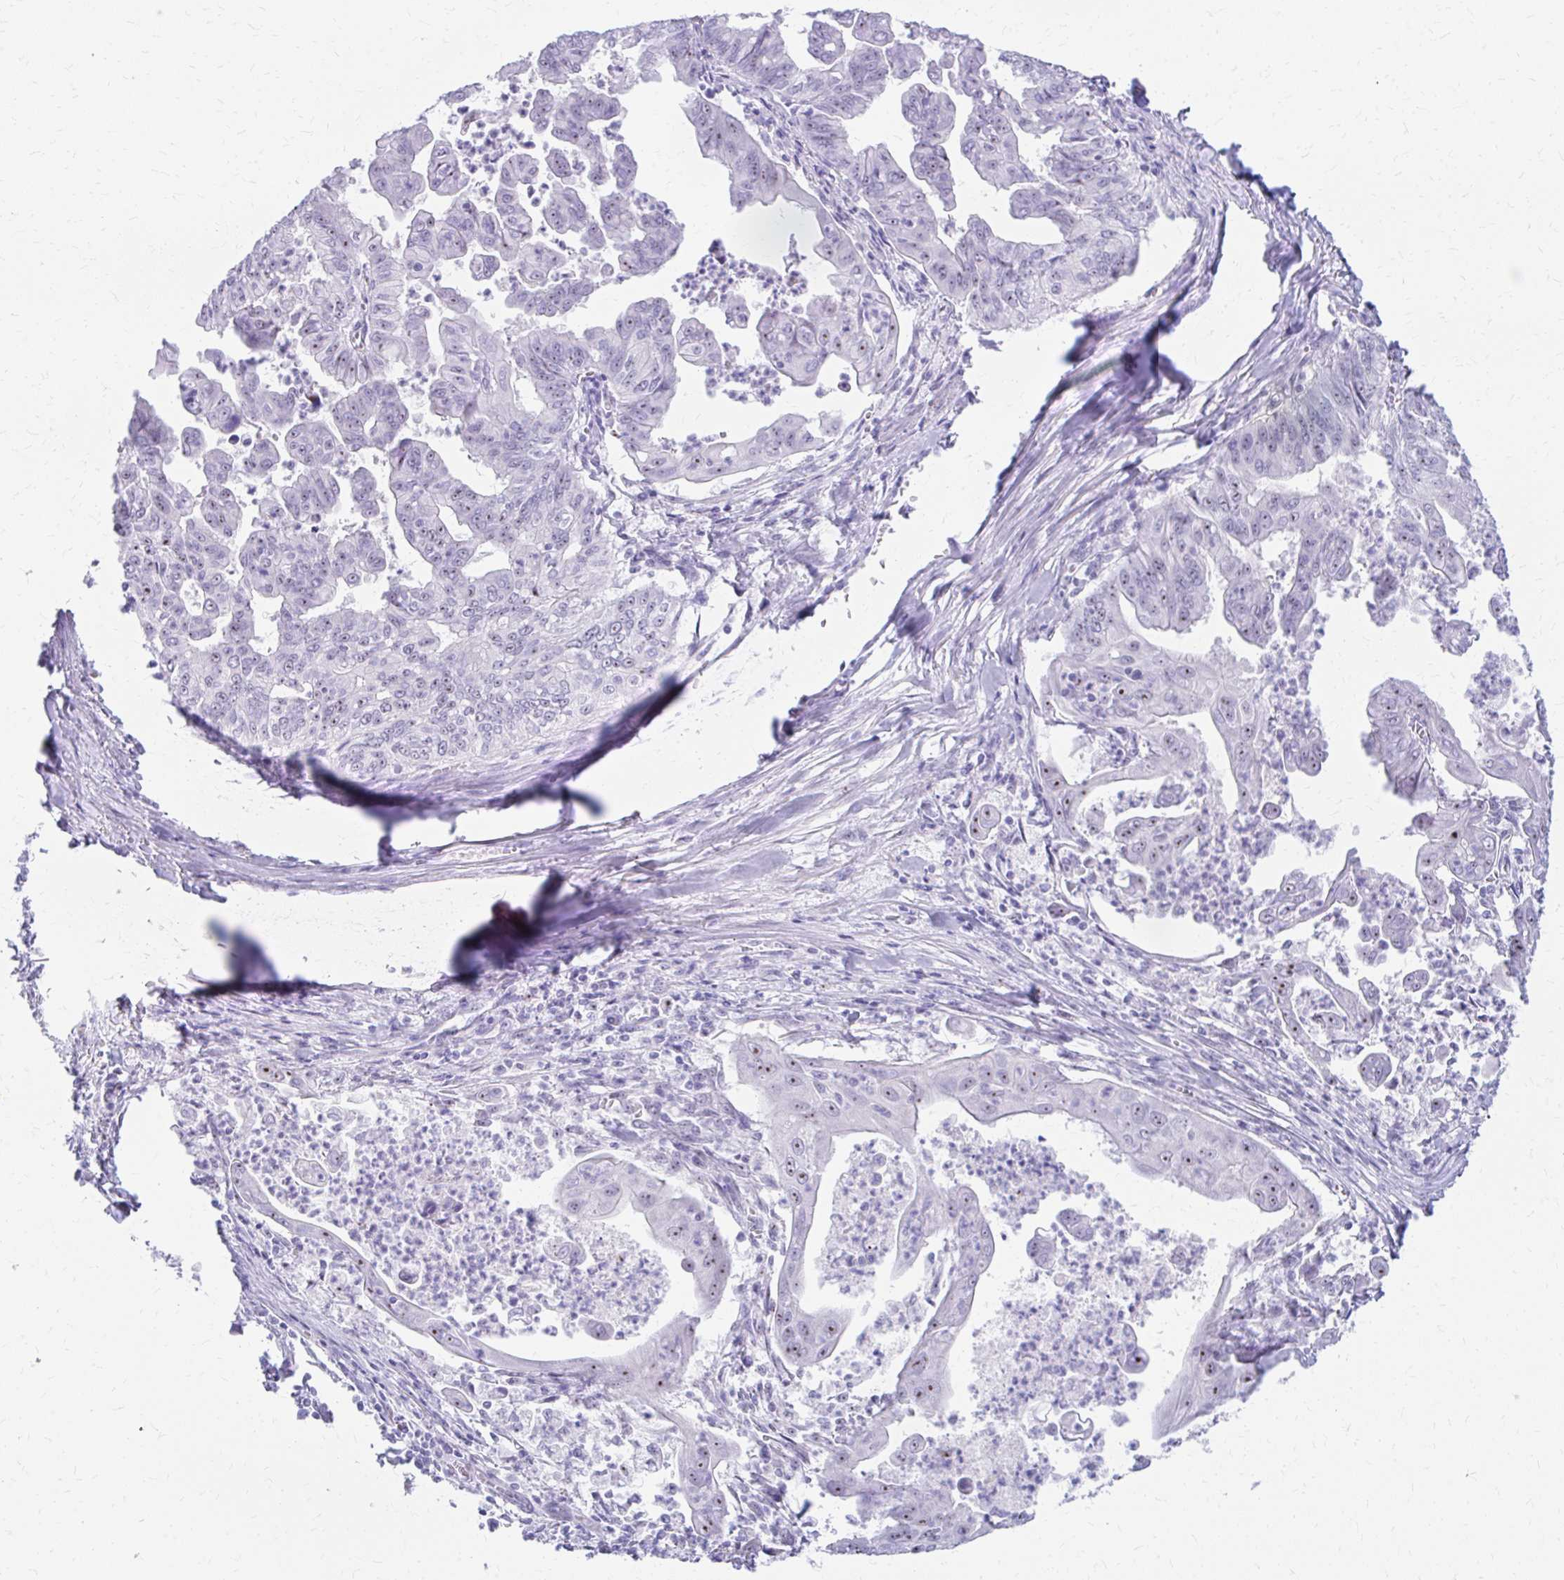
{"staining": {"intensity": "moderate", "quantity": ">75%", "location": "nuclear"}, "tissue": "stomach cancer", "cell_type": "Tumor cells", "image_type": "cancer", "snomed": [{"axis": "morphology", "description": "Adenocarcinoma, NOS"}, {"axis": "topography", "description": "Stomach, upper"}], "caption": "Stomach adenocarcinoma stained with a protein marker exhibits moderate staining in tumor cells.", "gene": "FTSJ3", "patient": {"sex": "male", "age": 80}}